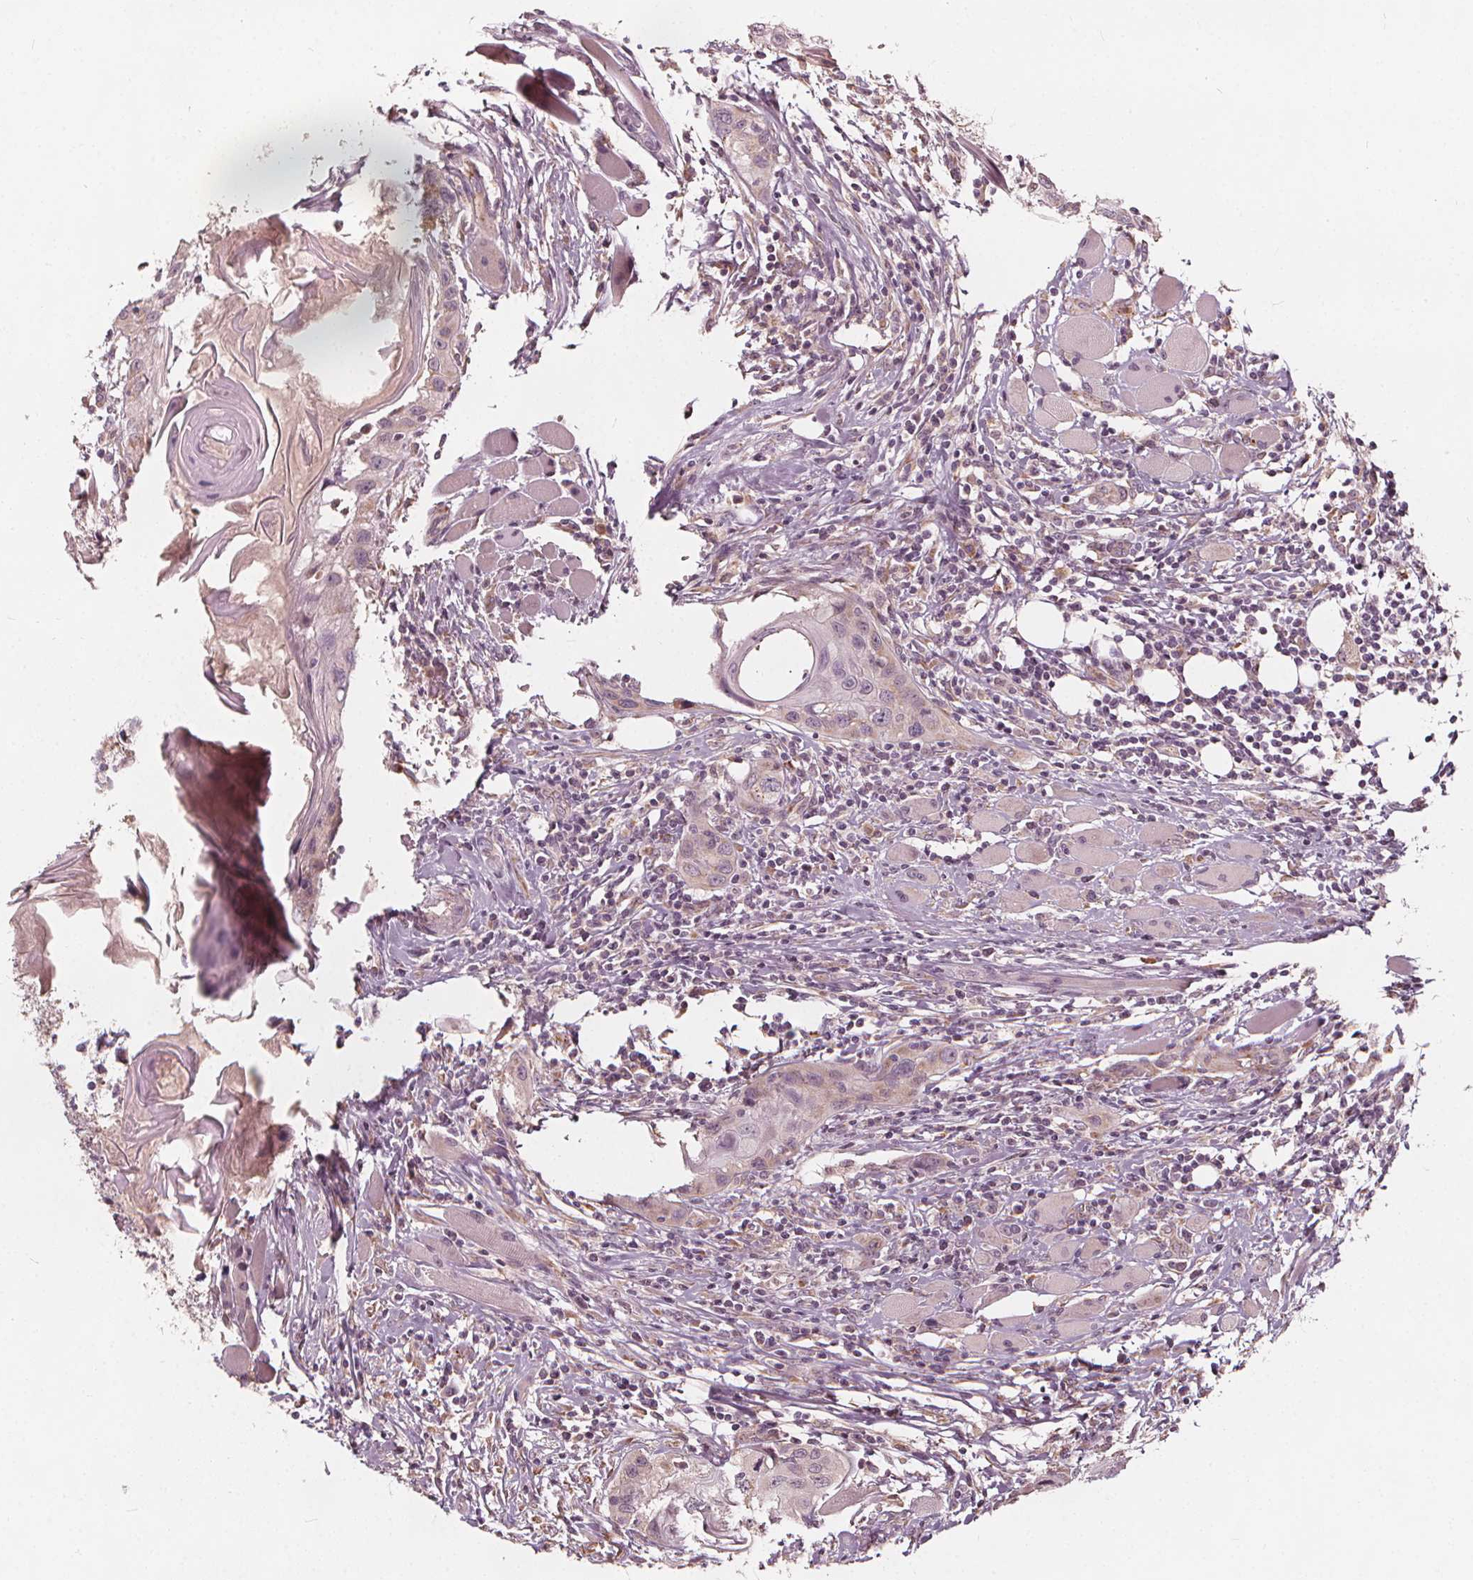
{"staining": {"intensity": "negative", "quantity": "none", "location": "none"}, "tissue": "head and neck cancer", "cell_type": "Tumor cells", "image_type": "cancer", "snomed": [{"axis": "morphology", "description": "Squamous cell carcinoma, NOS"}, {"axis": "topography", "description": "Oral tissue"}, {"axis": "topography", "description": "Head-Neck"}], "caption": "Head and neck squamous cell carcinoma stained for a protein using immunohistochemistry (IHC) displays no expression tumor cells.", "gene": "NPC1L1", "patient": {"sex": "male", "age": 58}}